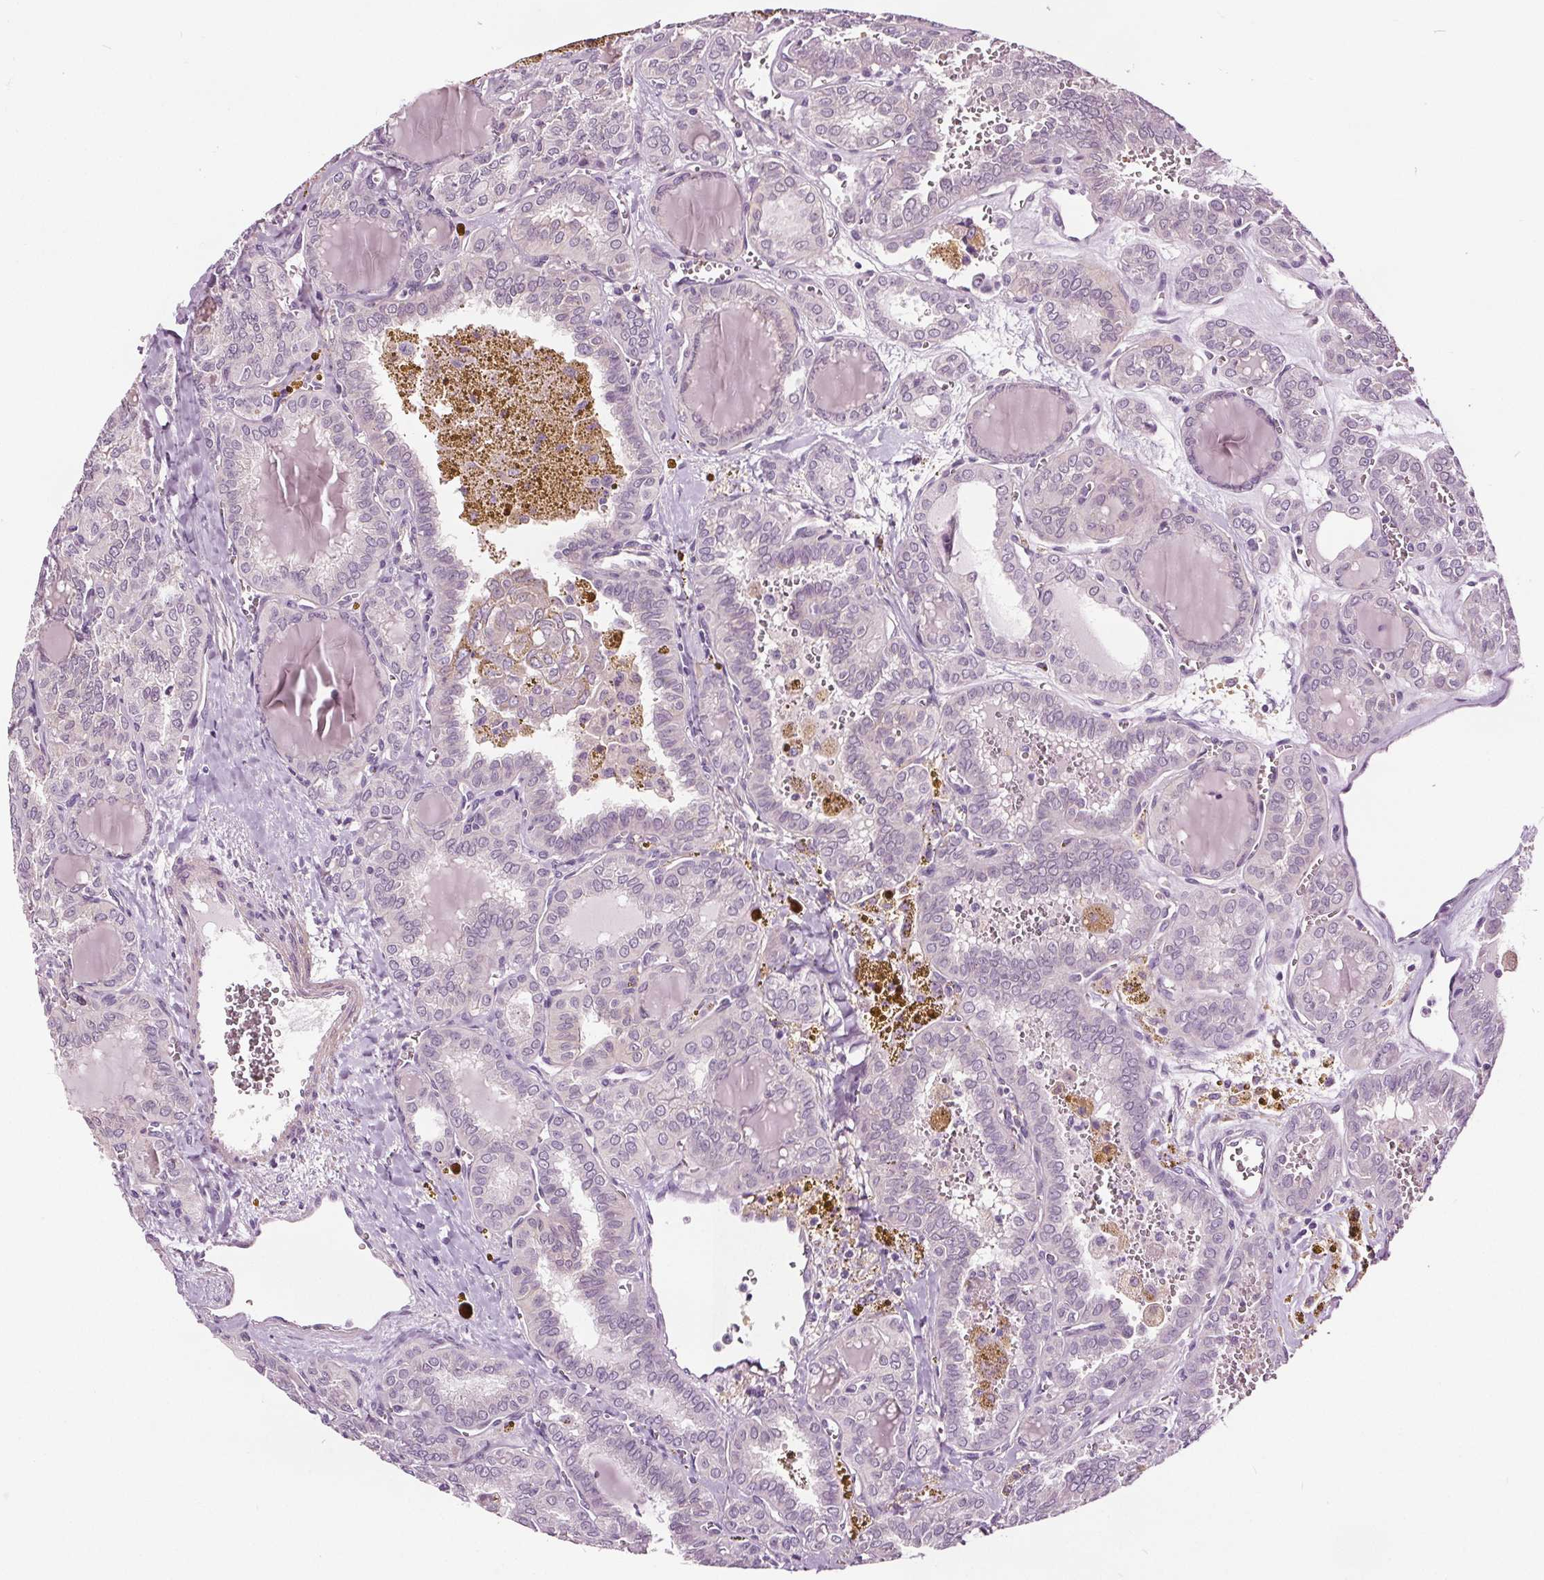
{"staining": {"intensity": "negative", "quantity": "none", "location": "none"}, "tissue": "thyroid cancer", "cell_type": "Tumor cells", "image_type": "cancer", "snomed": [{"axis": "morphology", "description": "Papillary adenocarcinoma, NOS"}, {"axis": "topography", "description": "Thyroid gland"}], "caption": "A high-resolution photomicrograph shows immunohistochemistry staining of thyroid papillary adenocarcinoma, which shows no significant positivity in tumor cells.", "gene": "RASA1", "patient": {"sex": "female", "age": 41}}